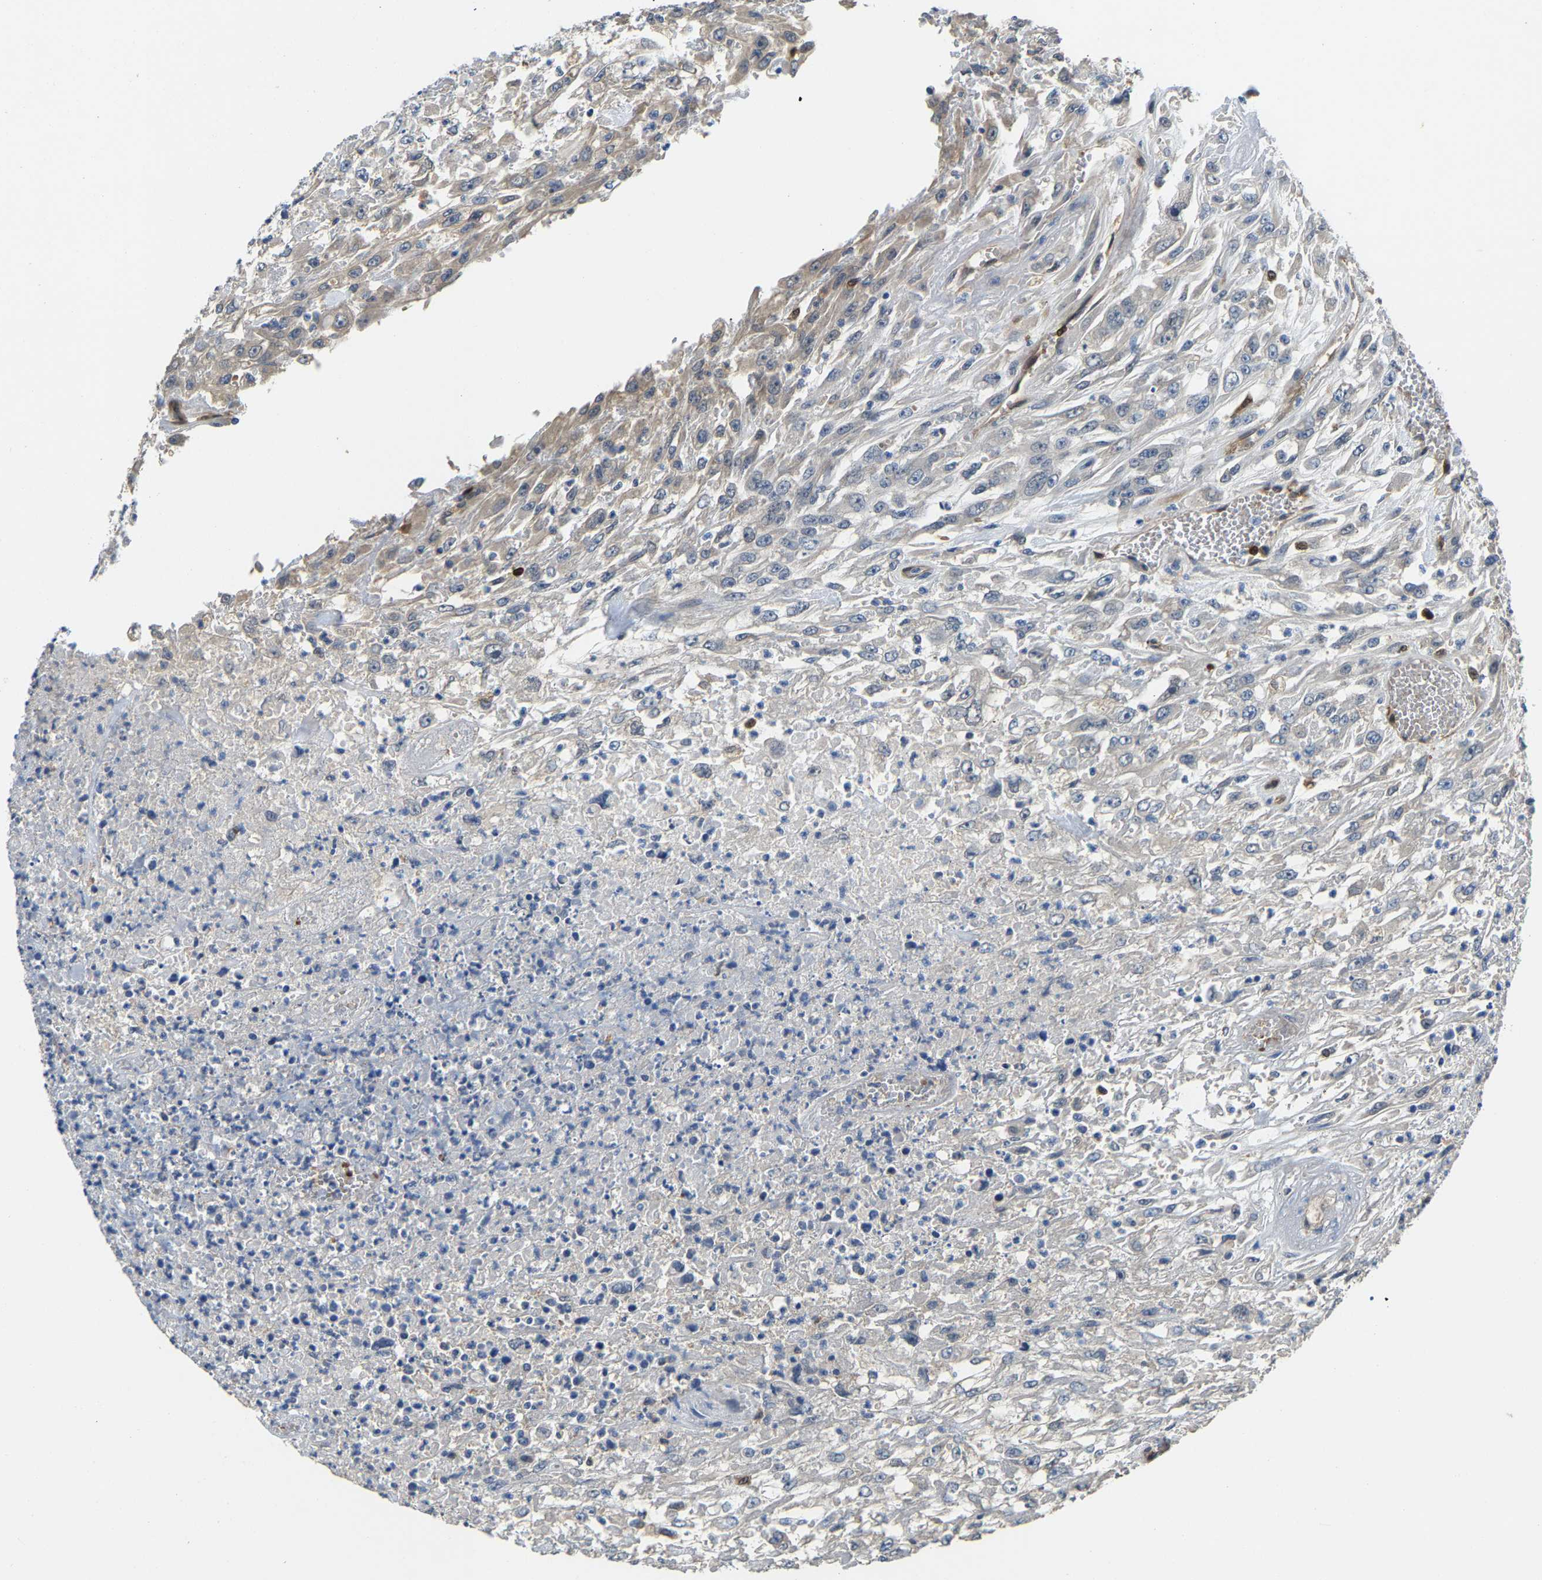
{"staining": {"intensity": "weak", "quantity": "<25%", "location": "cytoplasmic/membranous"}, "tissue": "urothelial cancer", "cell_type": "Tumor cells", "image_type": "cancer", "snomed": [{"axis": "morphology", "description": "Urothelial carcinoma, High grade"}, {"axis": "topography", "description": "Urinary bladder"}], "caption": "IHC photomicrograph of neoplastic tissue: human urothelial cancer stained with DAB displays no significant protein expression in tumor cells. (DAB (3,3'-diaminobenzidine) immunohistochemistry (IHC), high magnification).", "gene": "GIMAP7", "patient": {"sex": "male", "age": 46}}